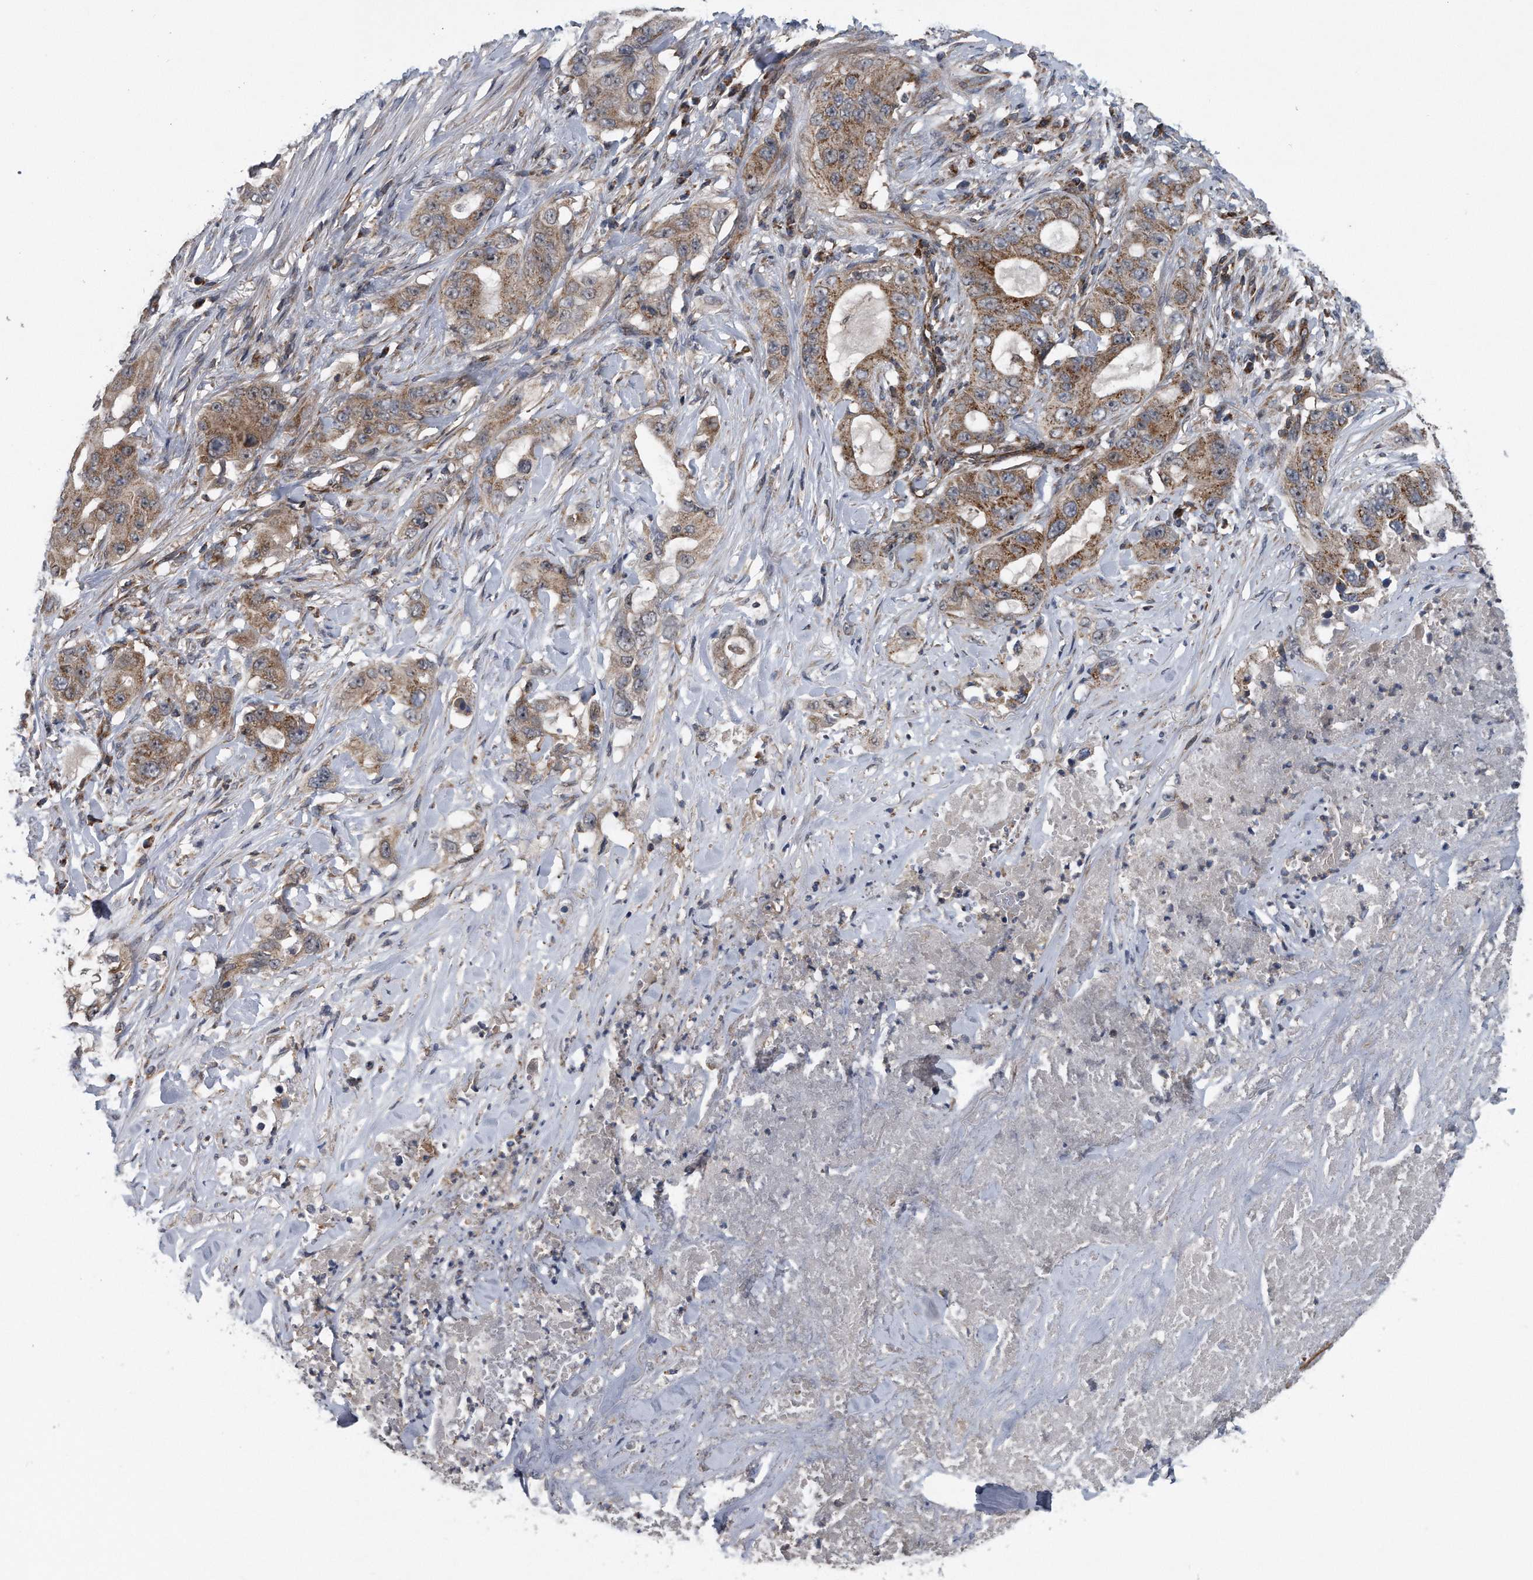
{"staining": {"intensity": "moderate", "quantity": ">75%", "location": "cytoplasmic/membranous"}, "tissue": "lung cancer", "cell_type": "Tumor cells", "image_type": "cancer", "snomed": [{"axis": "morphology", "description": "Adenocarcinoma, NOS"}, {"axis": "topography", "description": "Lung"}], "caption": "Brown immunohistochemical staining in human adenocarcinoma (lung) displays moderate cytoplasmic/membranous expression in about >75% of tumor cells. (Brightfield microscopy of DAB IHC at high magnification).", "gene": "ALPK2", "patient": {"sex": "female", "age": 51}}